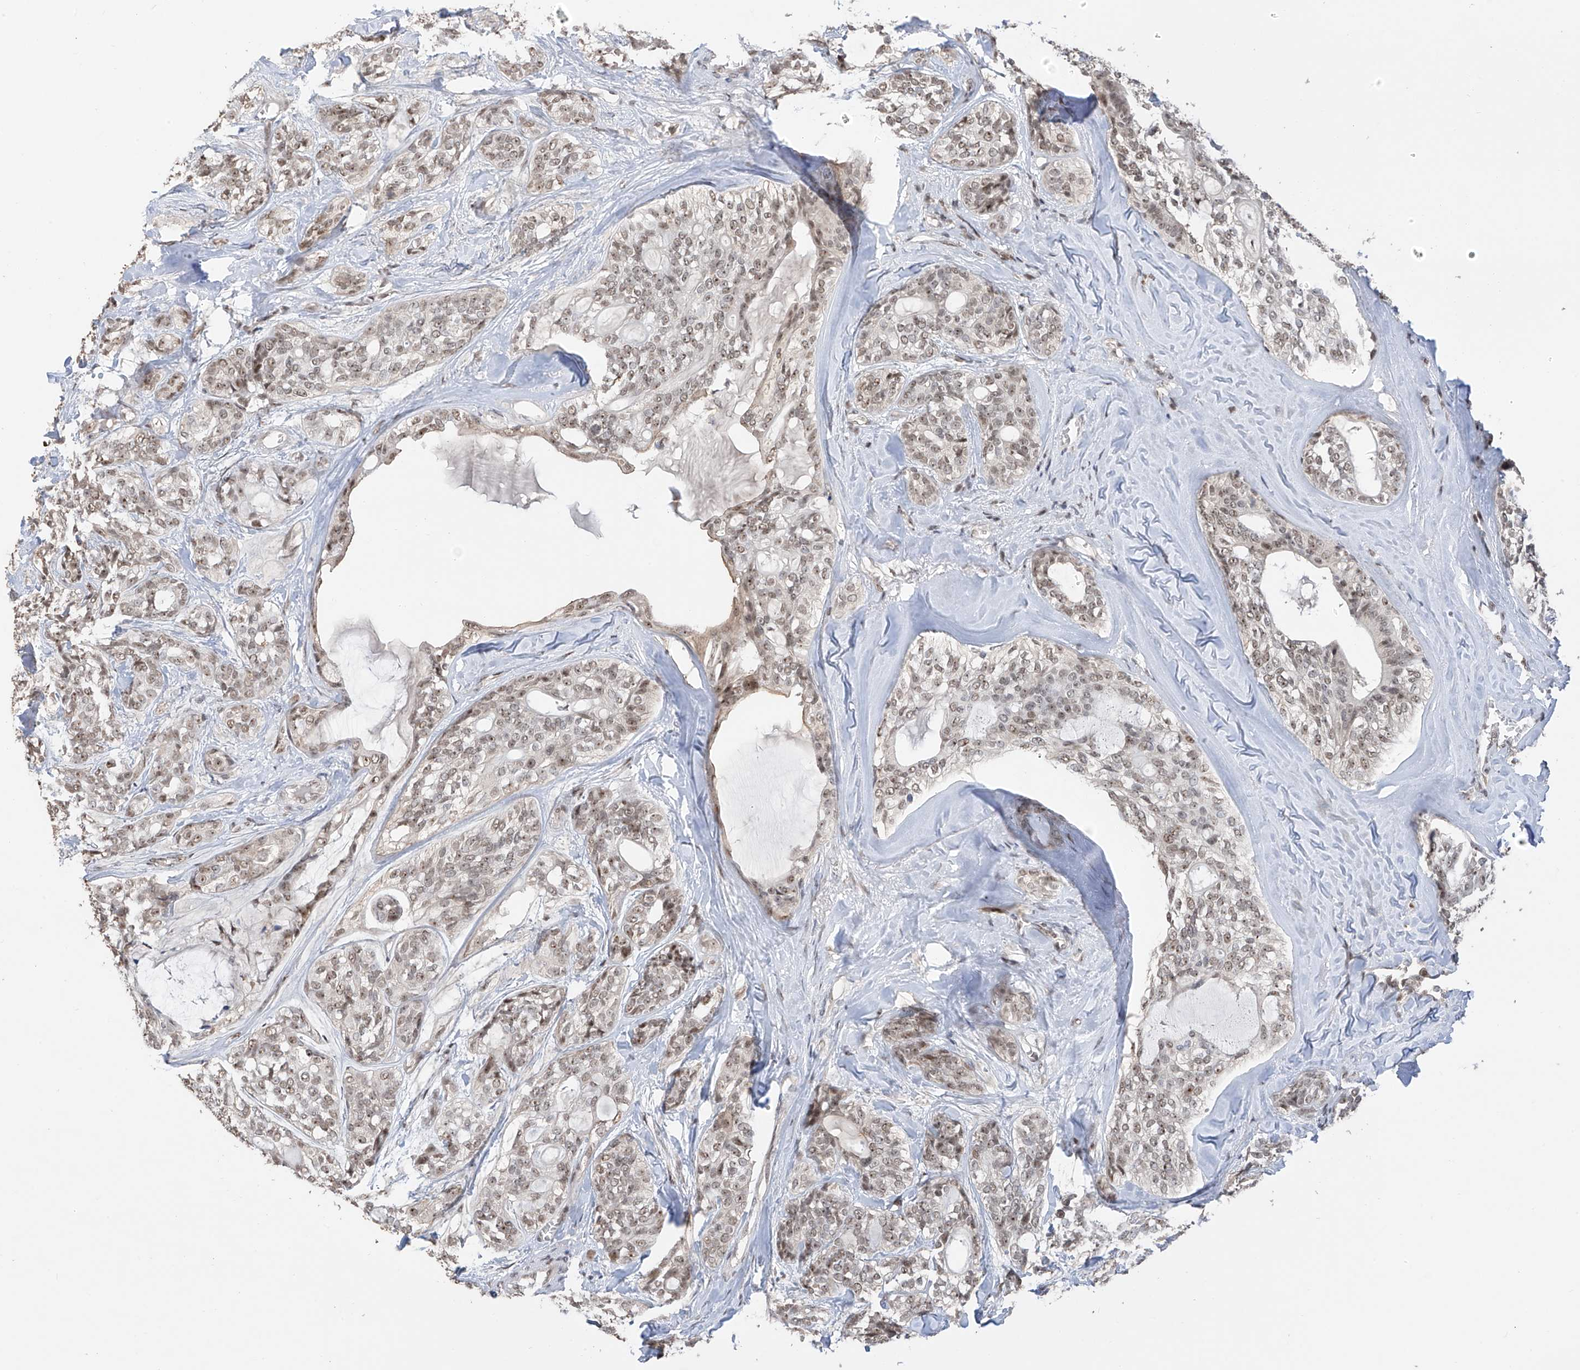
{"staining": {"intensity": "weak", "quantity": ">75%", "location": "nuclear"}, "tissue": "head and neck cancer", "cell_type": "Tumor cells", "image_type": "cancer", "snomed": [{"axis": "morphology", "description": "Adenocarcinoma, NOS"}, {"axis": "topography", "description": "Head-Neck"}], "caption": "Immunohistochemical staining of head and neck cancer (adenocarcinoma) reveals low levels of weak nuclear positivity in approximately >75% of tumor cells. (Stains: DAB (3,3'-diaminobenzidine) in brown, nuclei in blue, Microscopy: brightfield microscopy at high magnification).", "gene": "C1orf131", "patient": {"sex": "male", "age": 66}}